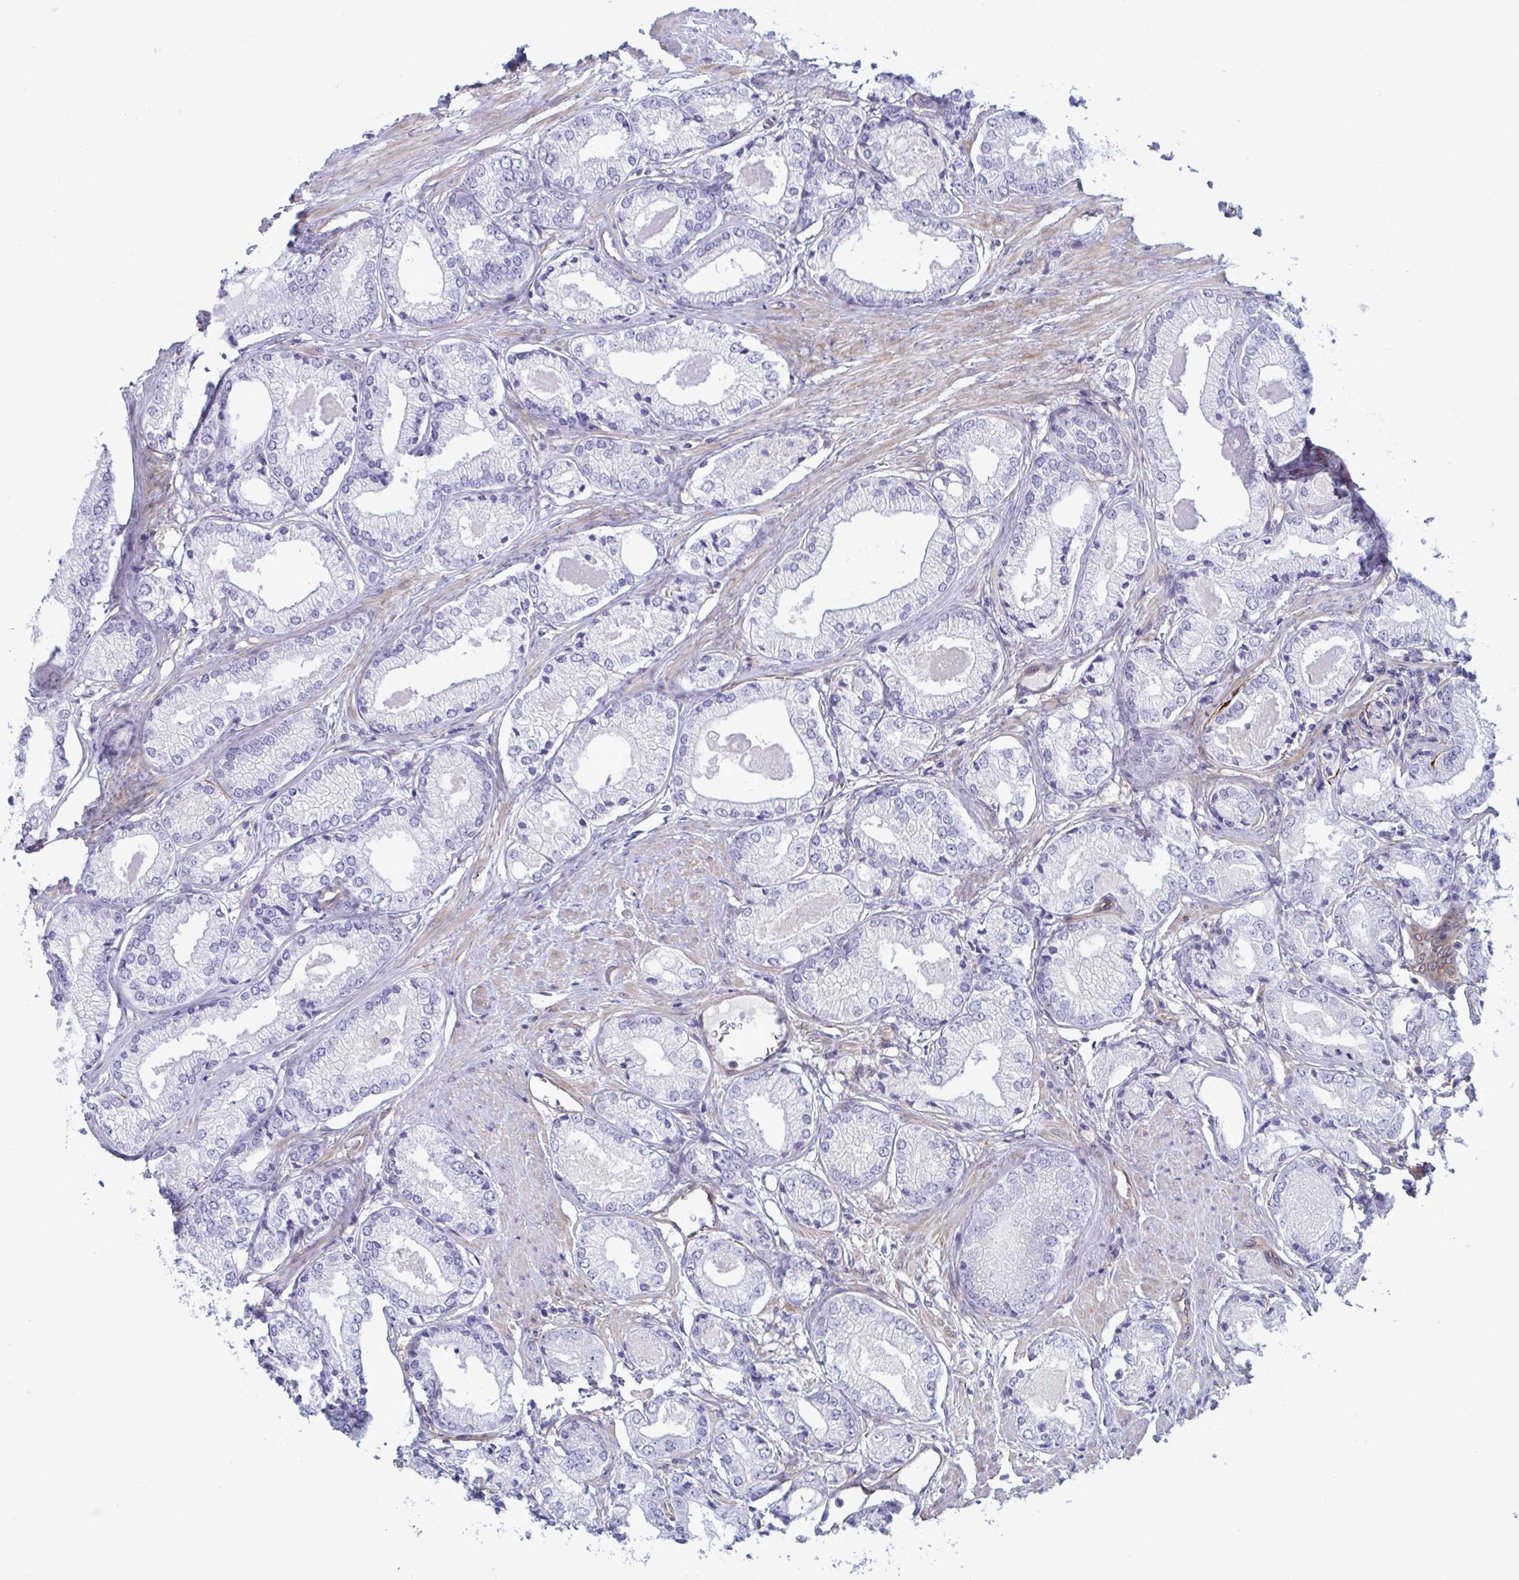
{"staining": {"intensity": "negative", "quantity": "none", "location": "none"}, "tissue": "prostate cancer", "cell_type": "Tumor cells", "image_type": "cancer", "snomed": [{"axis": "morphology", "description": "Adenocarcinoma, NOS"}, {"axis": "morphology", "description": "Adenocarcinoma, Low grade"}, {"axis": "topography", "description": "Prostate"}], "caption": "Tumor cells are negative for protein expression in human prostate cancer.", "gene": "PRRT4", "patient": {"sex": "male", "age": 68}}